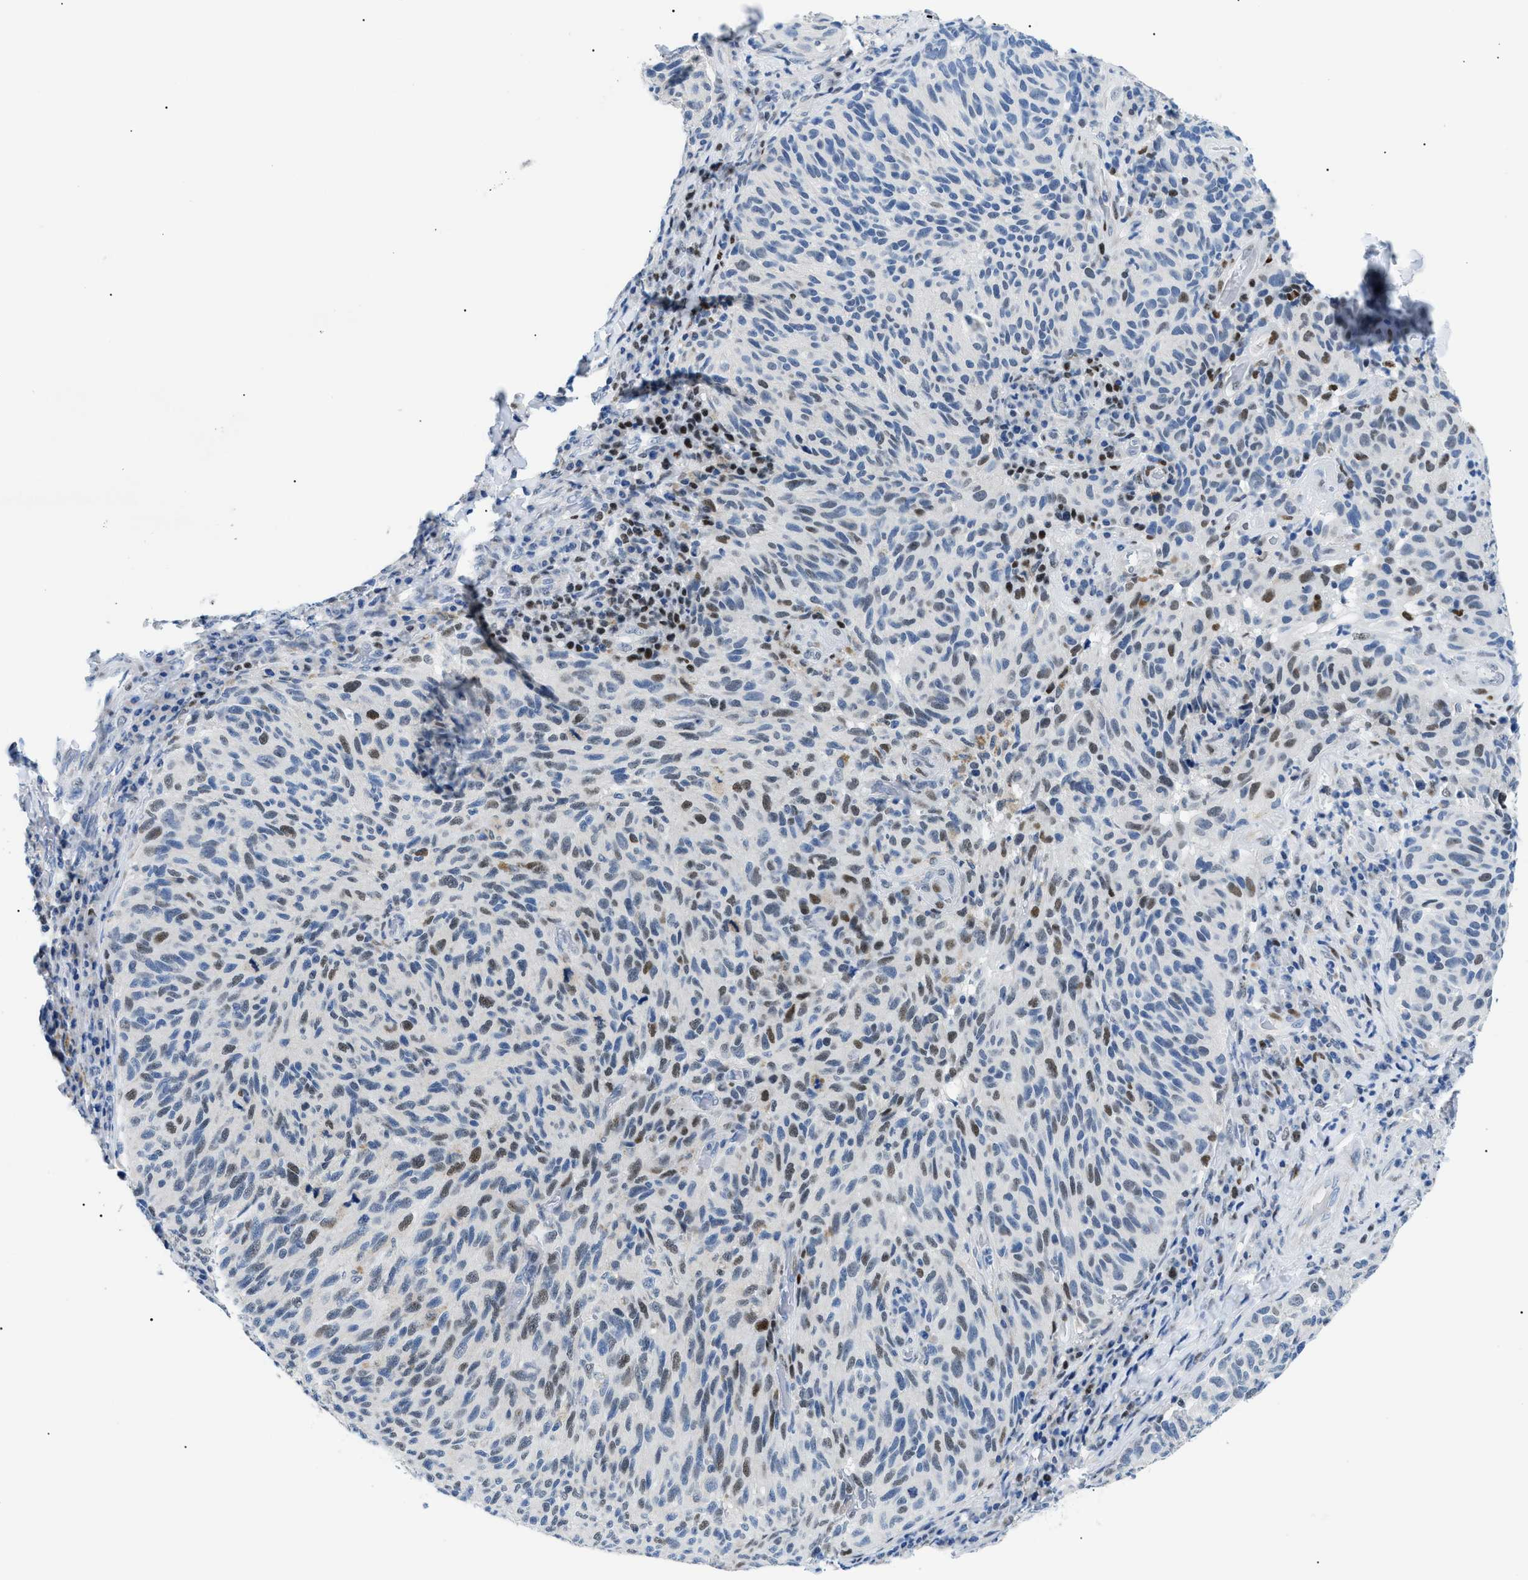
{"staining": {"intensity": "moderate", "quantity": "<25%", "location": "nuclear"}, "tissue": "melanoma", "cell_type": "Tumor cells", "image_type": "cancer", "snomed": [{"axis": "morphology", "description": "Malignant melanoma, NOS"}, {"axis": "topography", "description": "Skin"}], "caption": "Melanoma stained with DAB immunohistochemistry demonstrates low levels of moderate nuclear staining in about <25% of tumor cells.", "gene": "SMARCC1", "patient": {"sex": "female", "age": 73}}